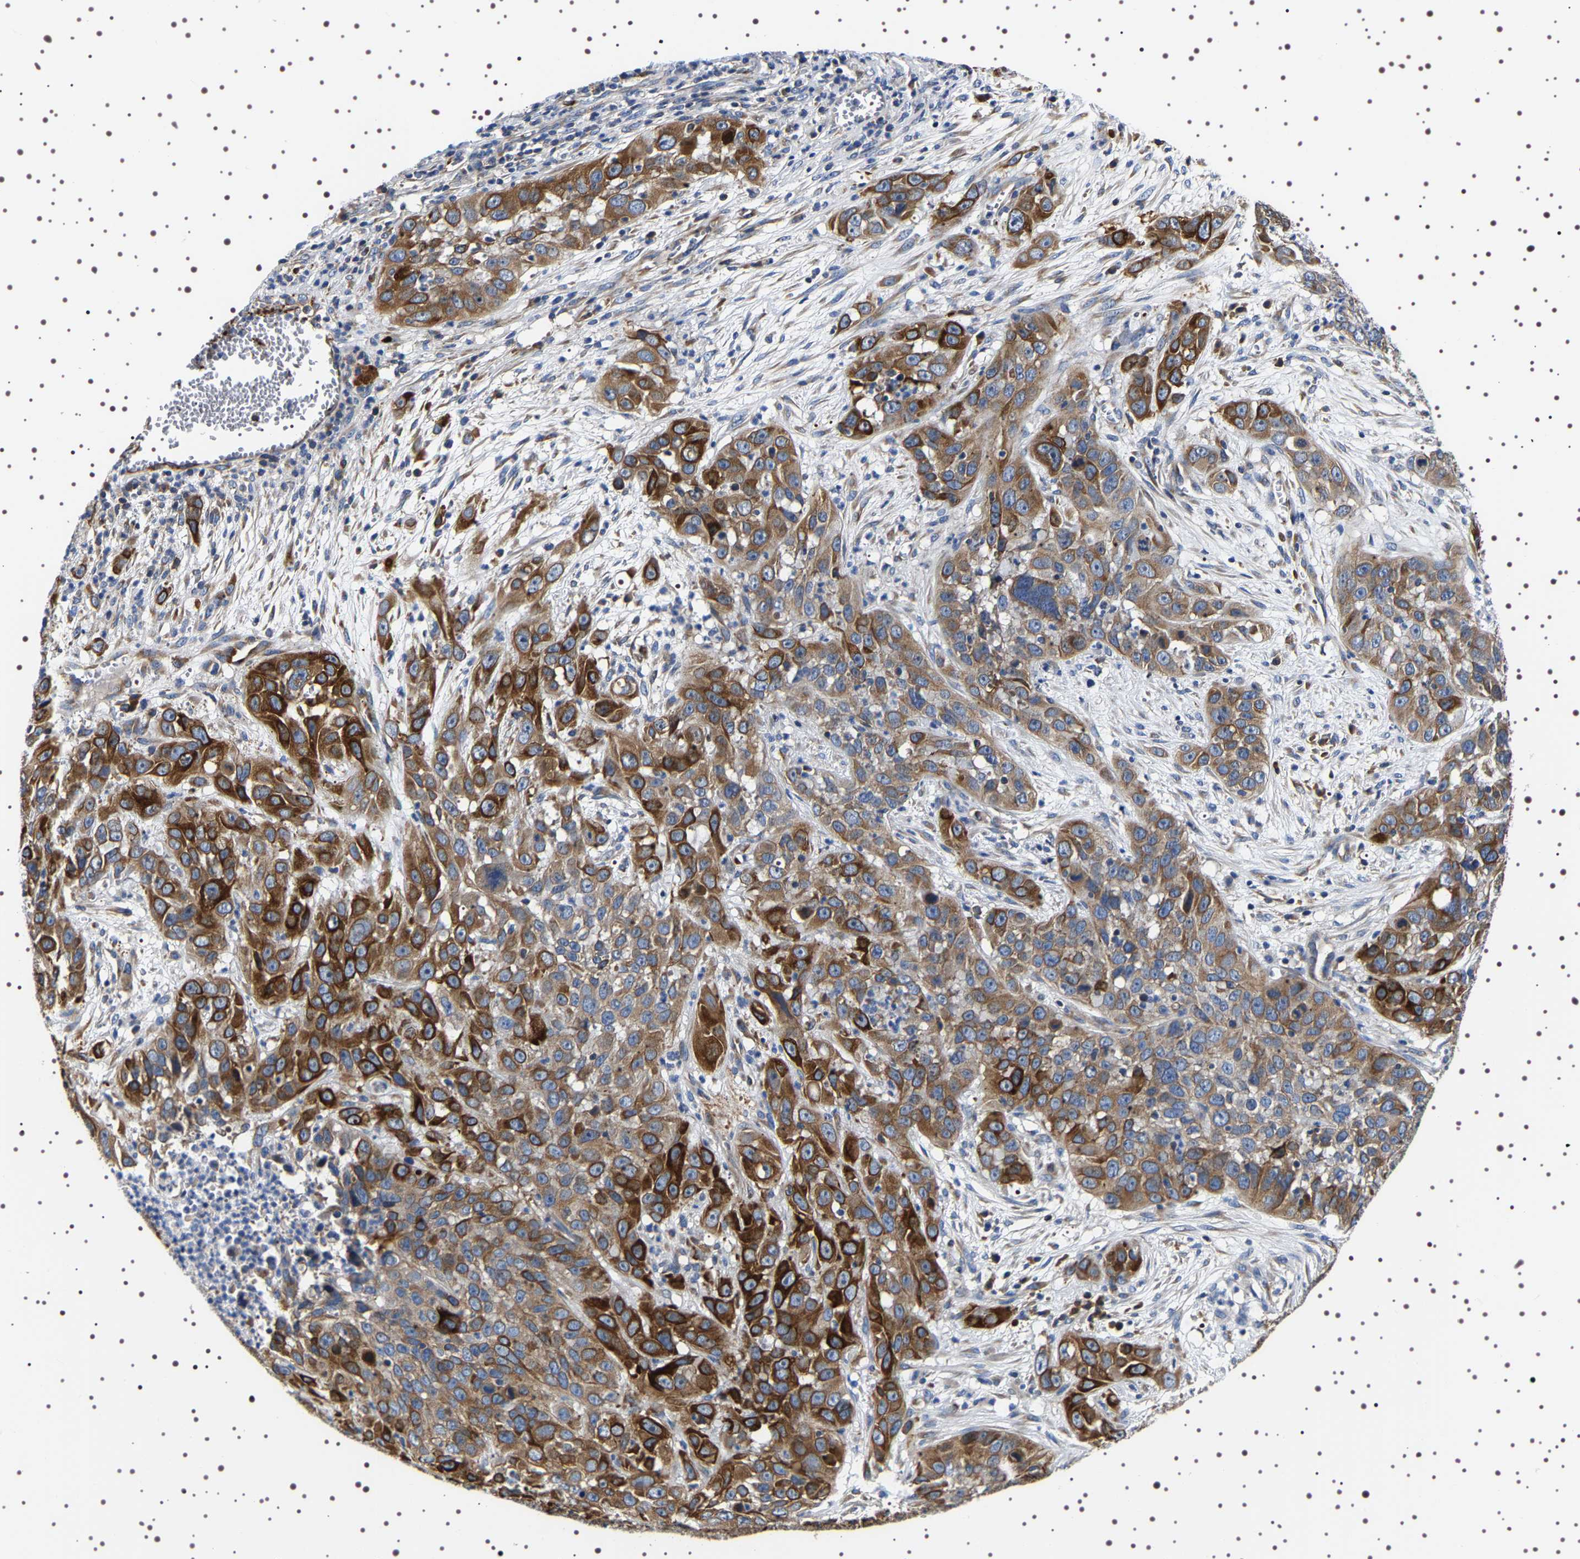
{"staining": {"intensity": "strong", "quantity": ">75%", "location": "cytoplasmic/membranous"}, "tissue": "cervical cancer", "cell_type": "Tumor cells", "image_type": "cancer", "snomed": [{"axis": "morphology", "description": "Squamous cell carcinoma, NOS"}, {"axis": "topography", "description": "Cervix"}], "caption": "High-magnification brightfield microscopy of cervical squamous cell carcinoma stained with DAB (brown) and counterstained with hematoxylin (blue). tumor cells exhibit strong cytoplasmic/membranous staining is identified in about>75% of cells.", "gene": "SQLE", "patient": {"sex": "female", "age": 32}}